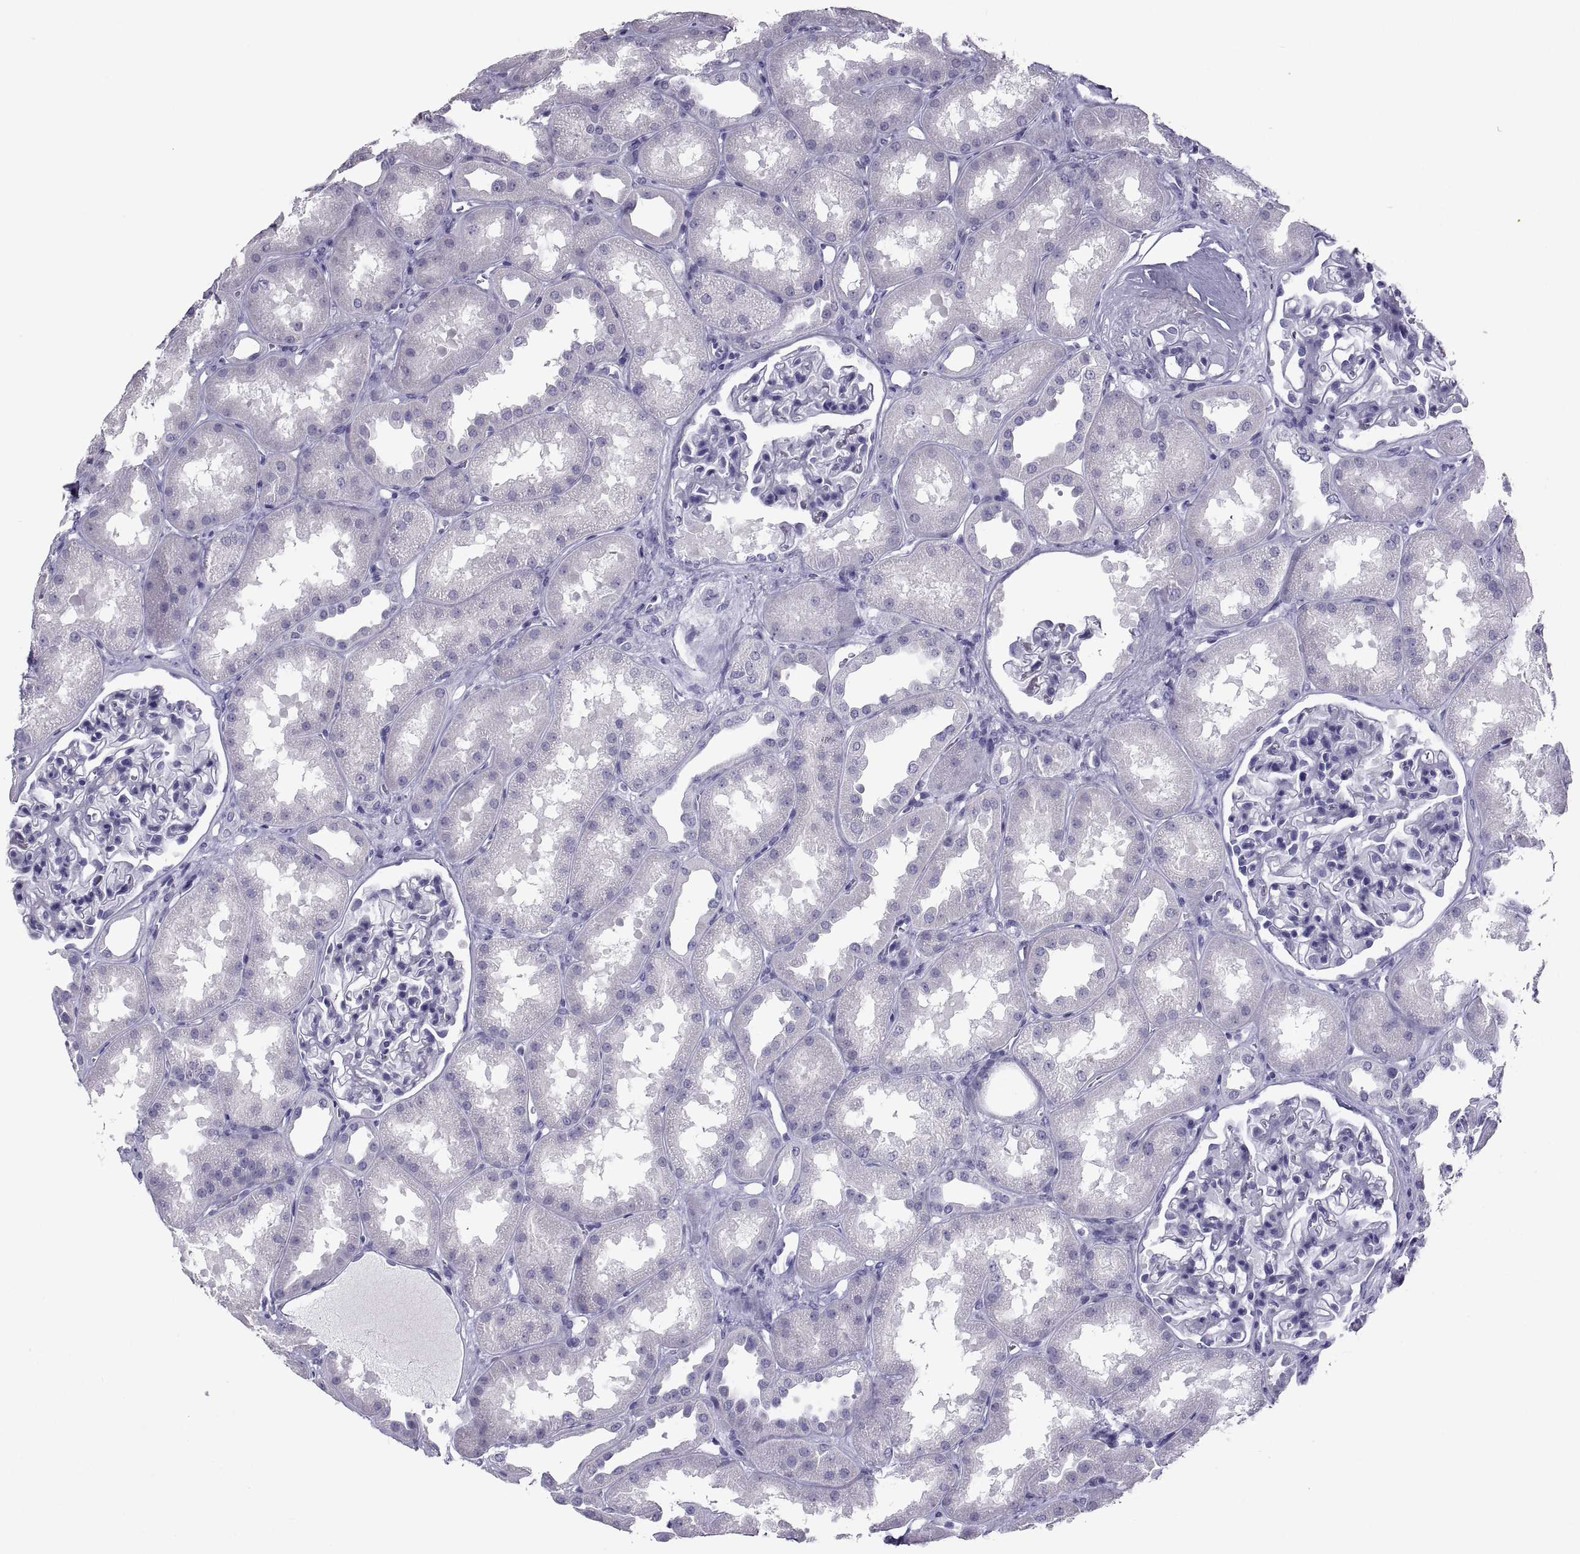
{"staining": {"intensity": "negative", "quantity": "none", "location": "none"}, "tissue": "kidney", "cell_type": "Cells in glomeruli", "image_type": "normal", "snomed": [{"axis": "morphology", "description": "Normal tissue, NOS"}, {"axis": "topography", "description": "Kidney"}], "caption": "The photomicrograph demonstrates no staining of cells in glomeruli in normal kidney.", "gene": "PCSK1N", "patient": {"sex": "male", "age": 61}}